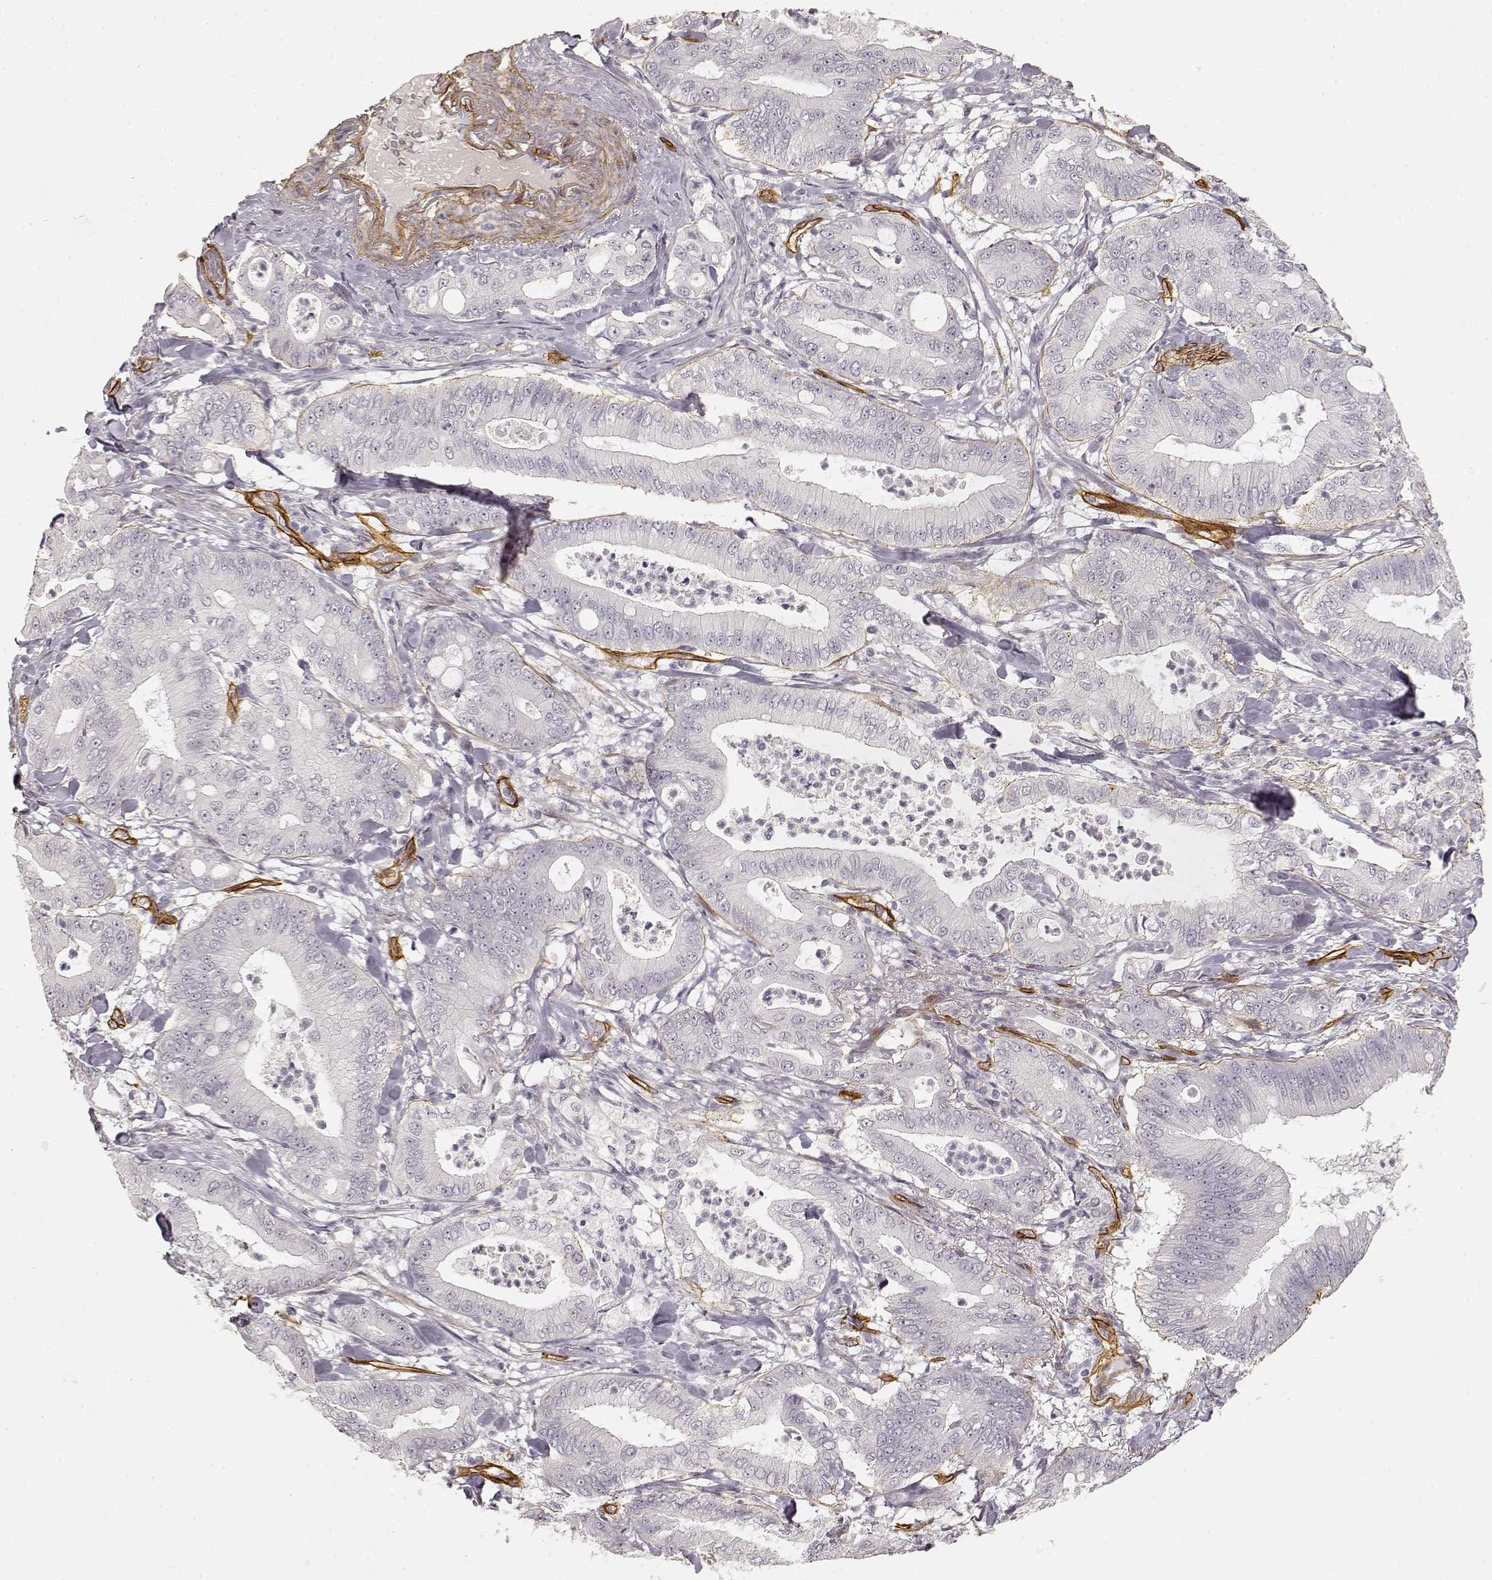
{"staining": {"intensity": "negative", "quantity": "none", "location": "none"}, "tissue": "pancreatic cancer", "cell_type": "Tumor cells", "image_type": "cancer", "snomed": [{"axis": "morphology", "description": "Adenocarcinoma, NOS"}, {"axis": "topography", "description": "Pancreas"}], "caption": "This micrograph is of pancreatic adenocarcinoma stained with immunohistochemistry to label a protein in brown with the nuclei are counter-stained blue. There is no expression in tumor cells.", "gene": "LAMA4", "patient": {"sex": "male", "age": 71}}